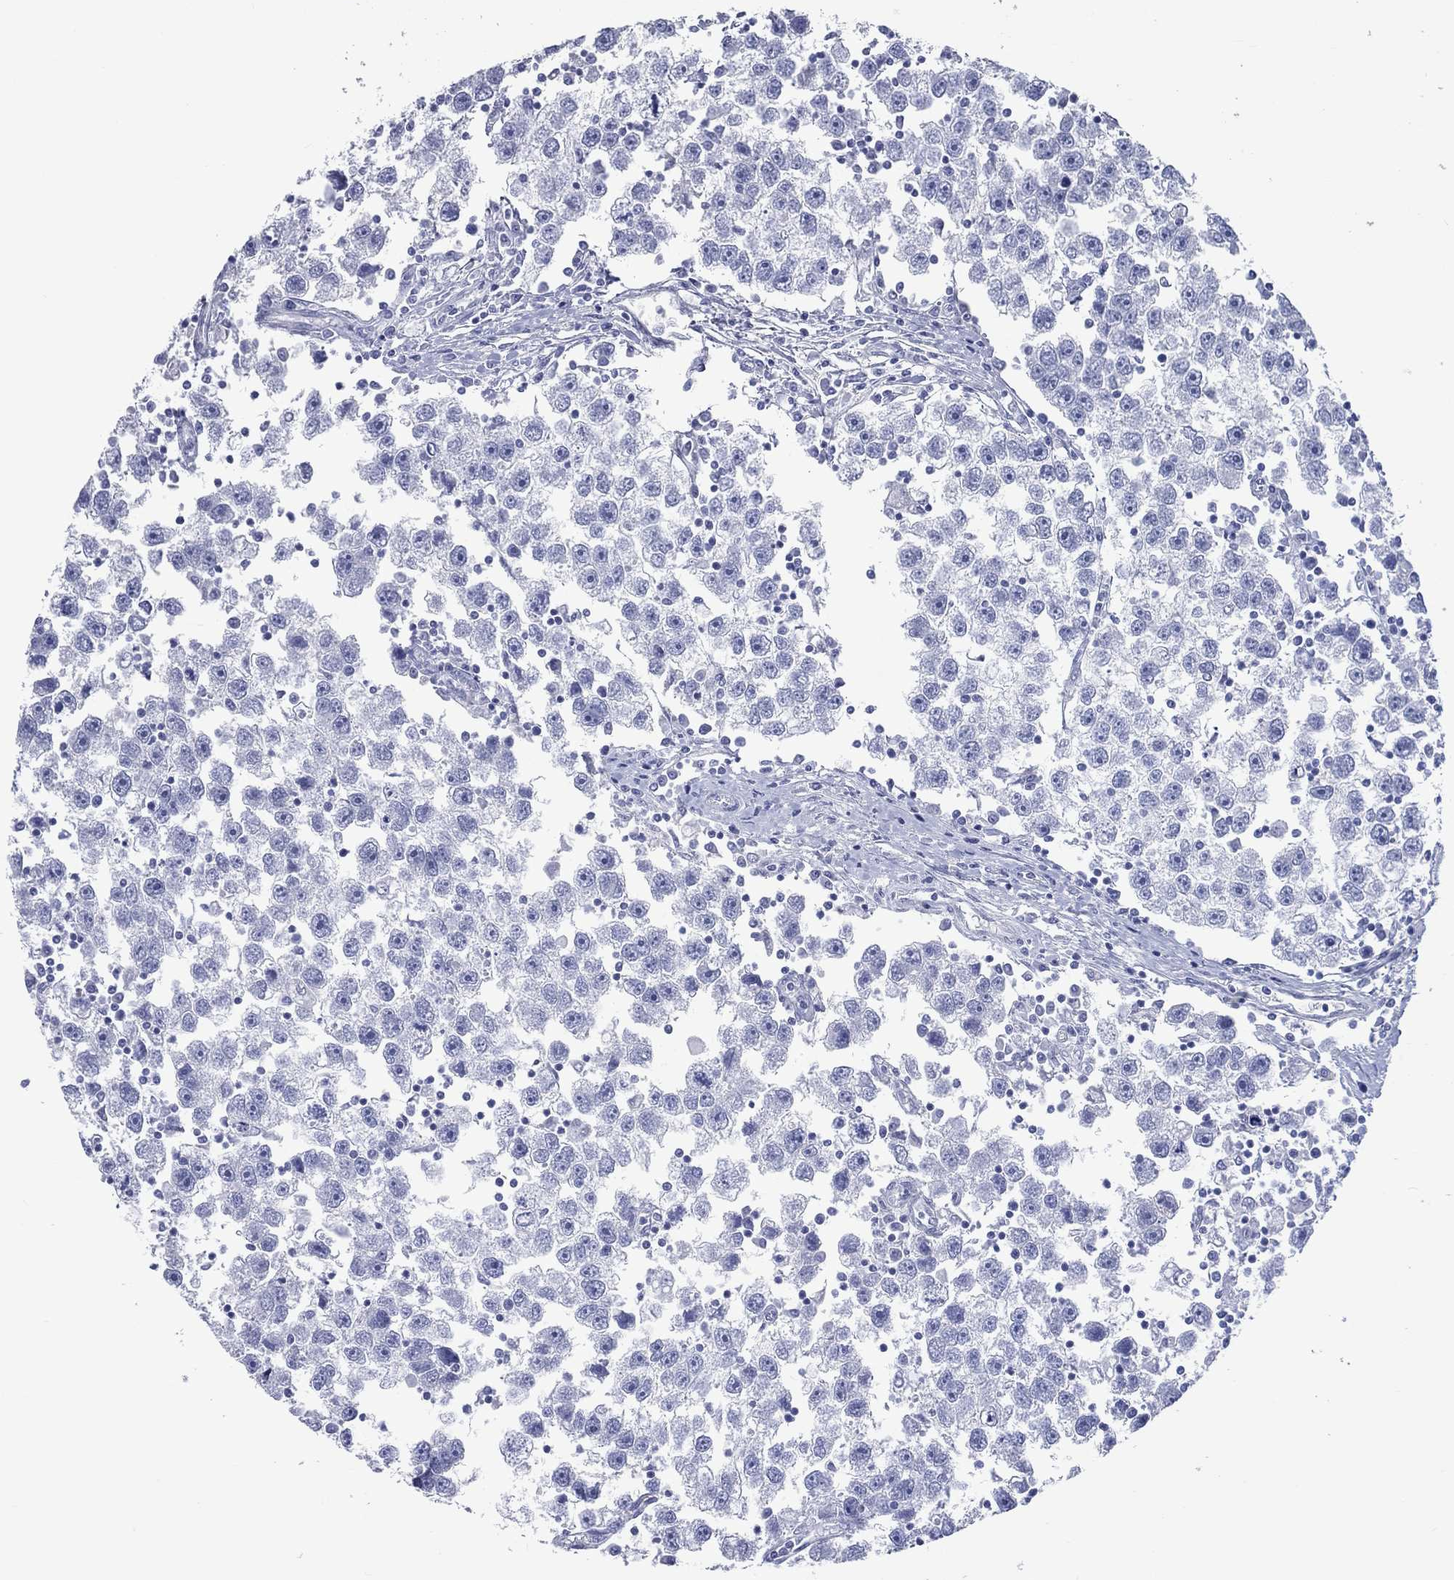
{"staining": {"intensity": "negative", "quantity": "none", "location": "none"}, "tissue": "testis cancer", "cell_type": "Tumor cells", "image_type": "cancer", "snomed": [{"axis": "morphology", "description": "Seminoma, NOS"}, {"axis": "topography", "description": "Testis"}], "caption": "Immunohistochemistry of human seminoma (testis) demonstrates no staining in tumor cells.", "gene": "CCNA1", "patient": {"sex": "male", "age": 30}}